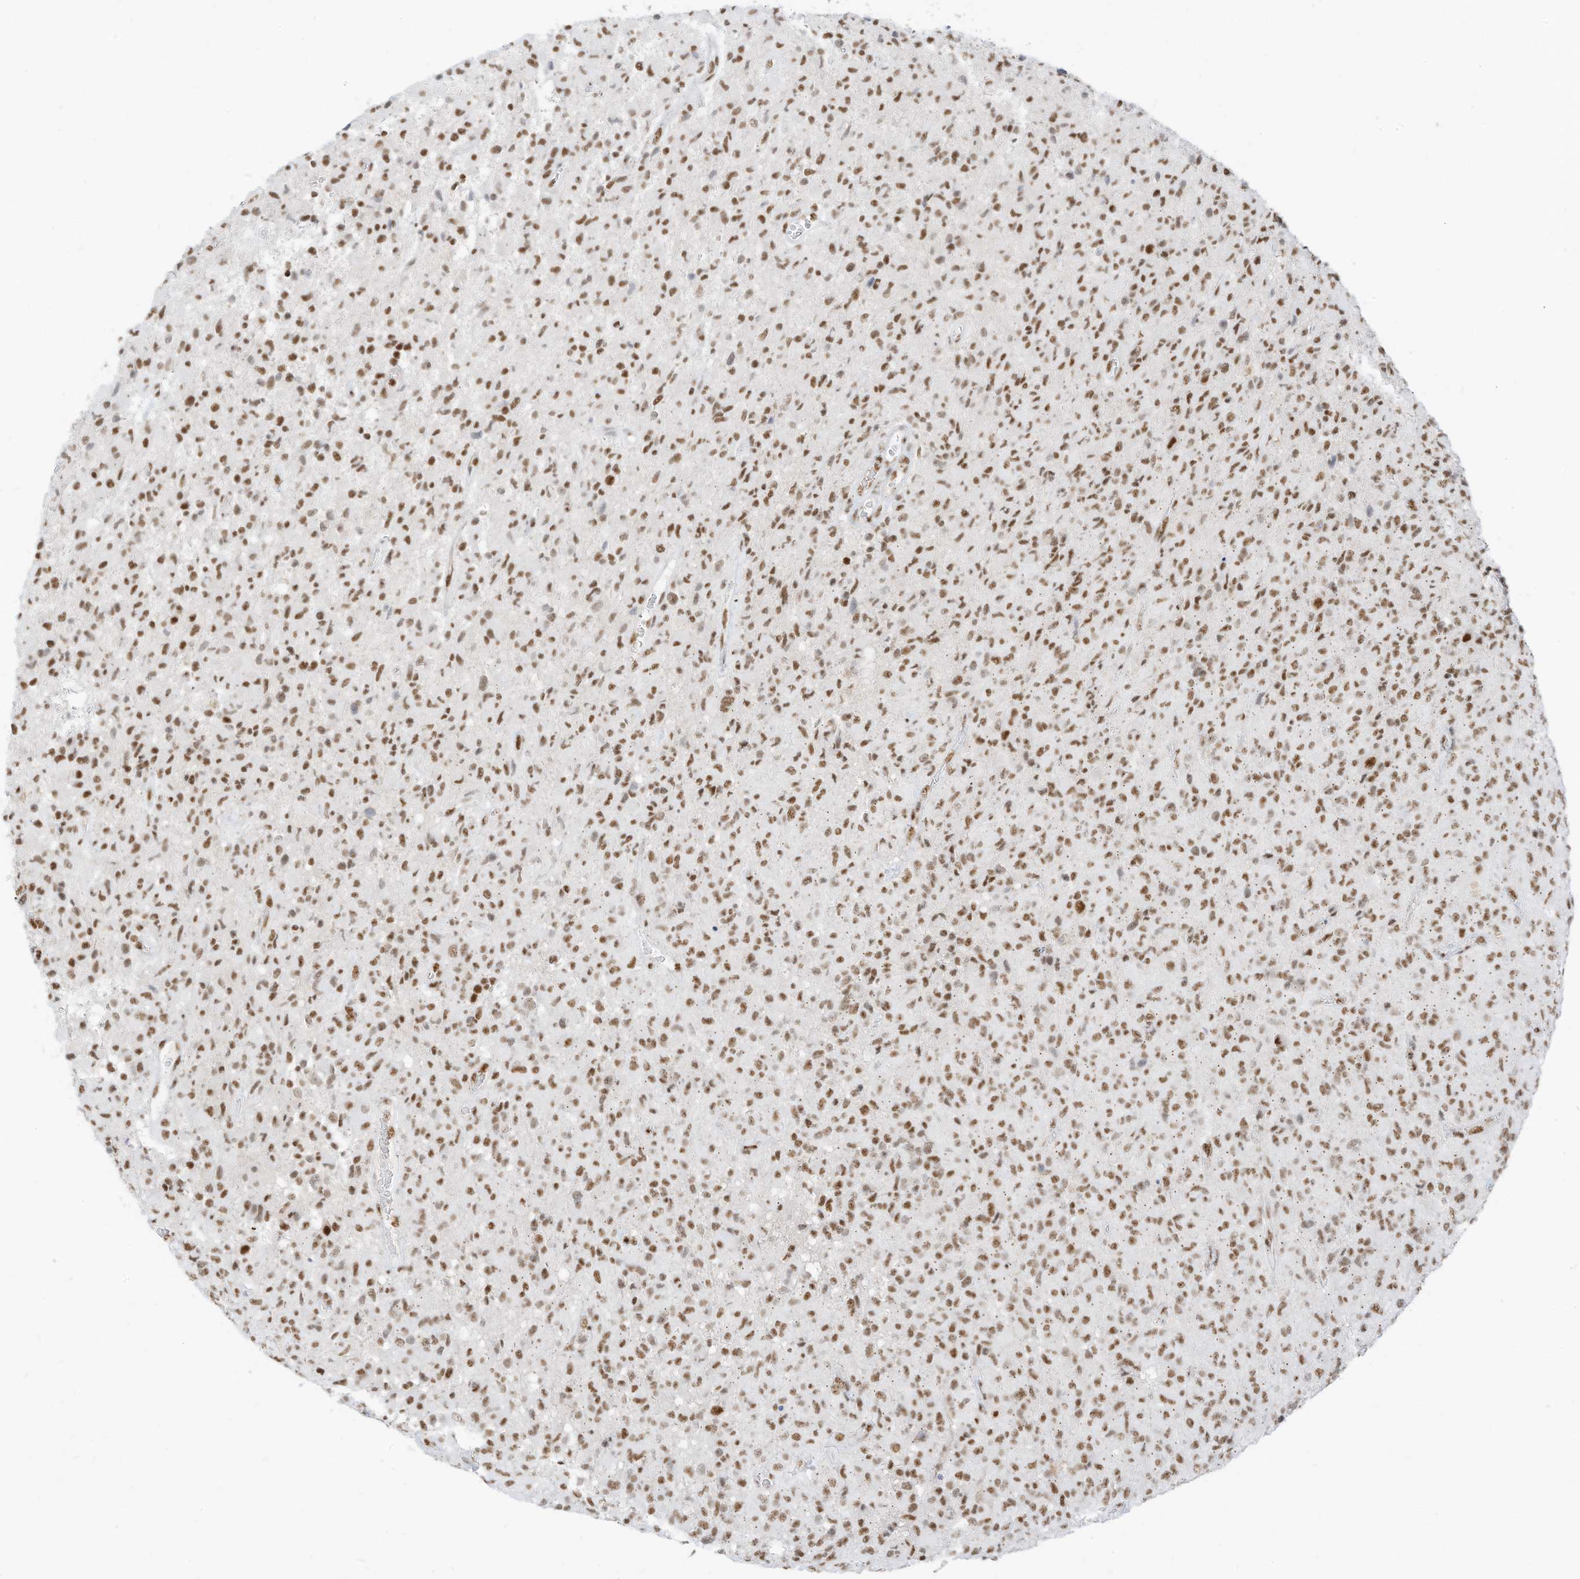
{"staining": {"intensity": "moderate", "quantity": ">75%", "location": "nuclear"}, "tissue": "glioma", "cell_type": "Tumor cells", "image_type": "cancer", "snomed": [{"axis": "morphology", "description": "Glioma, malignant, High grade"}, {"axis": "topography", "description": "Brain"}], "caption": "Immunohistochemistry of glioma exhibits medium levels of moderate nuclear positivity in about >75% of tumor cells.", "gene": "SMARCA2", "patient": {"sex": "female", "age": 57}}